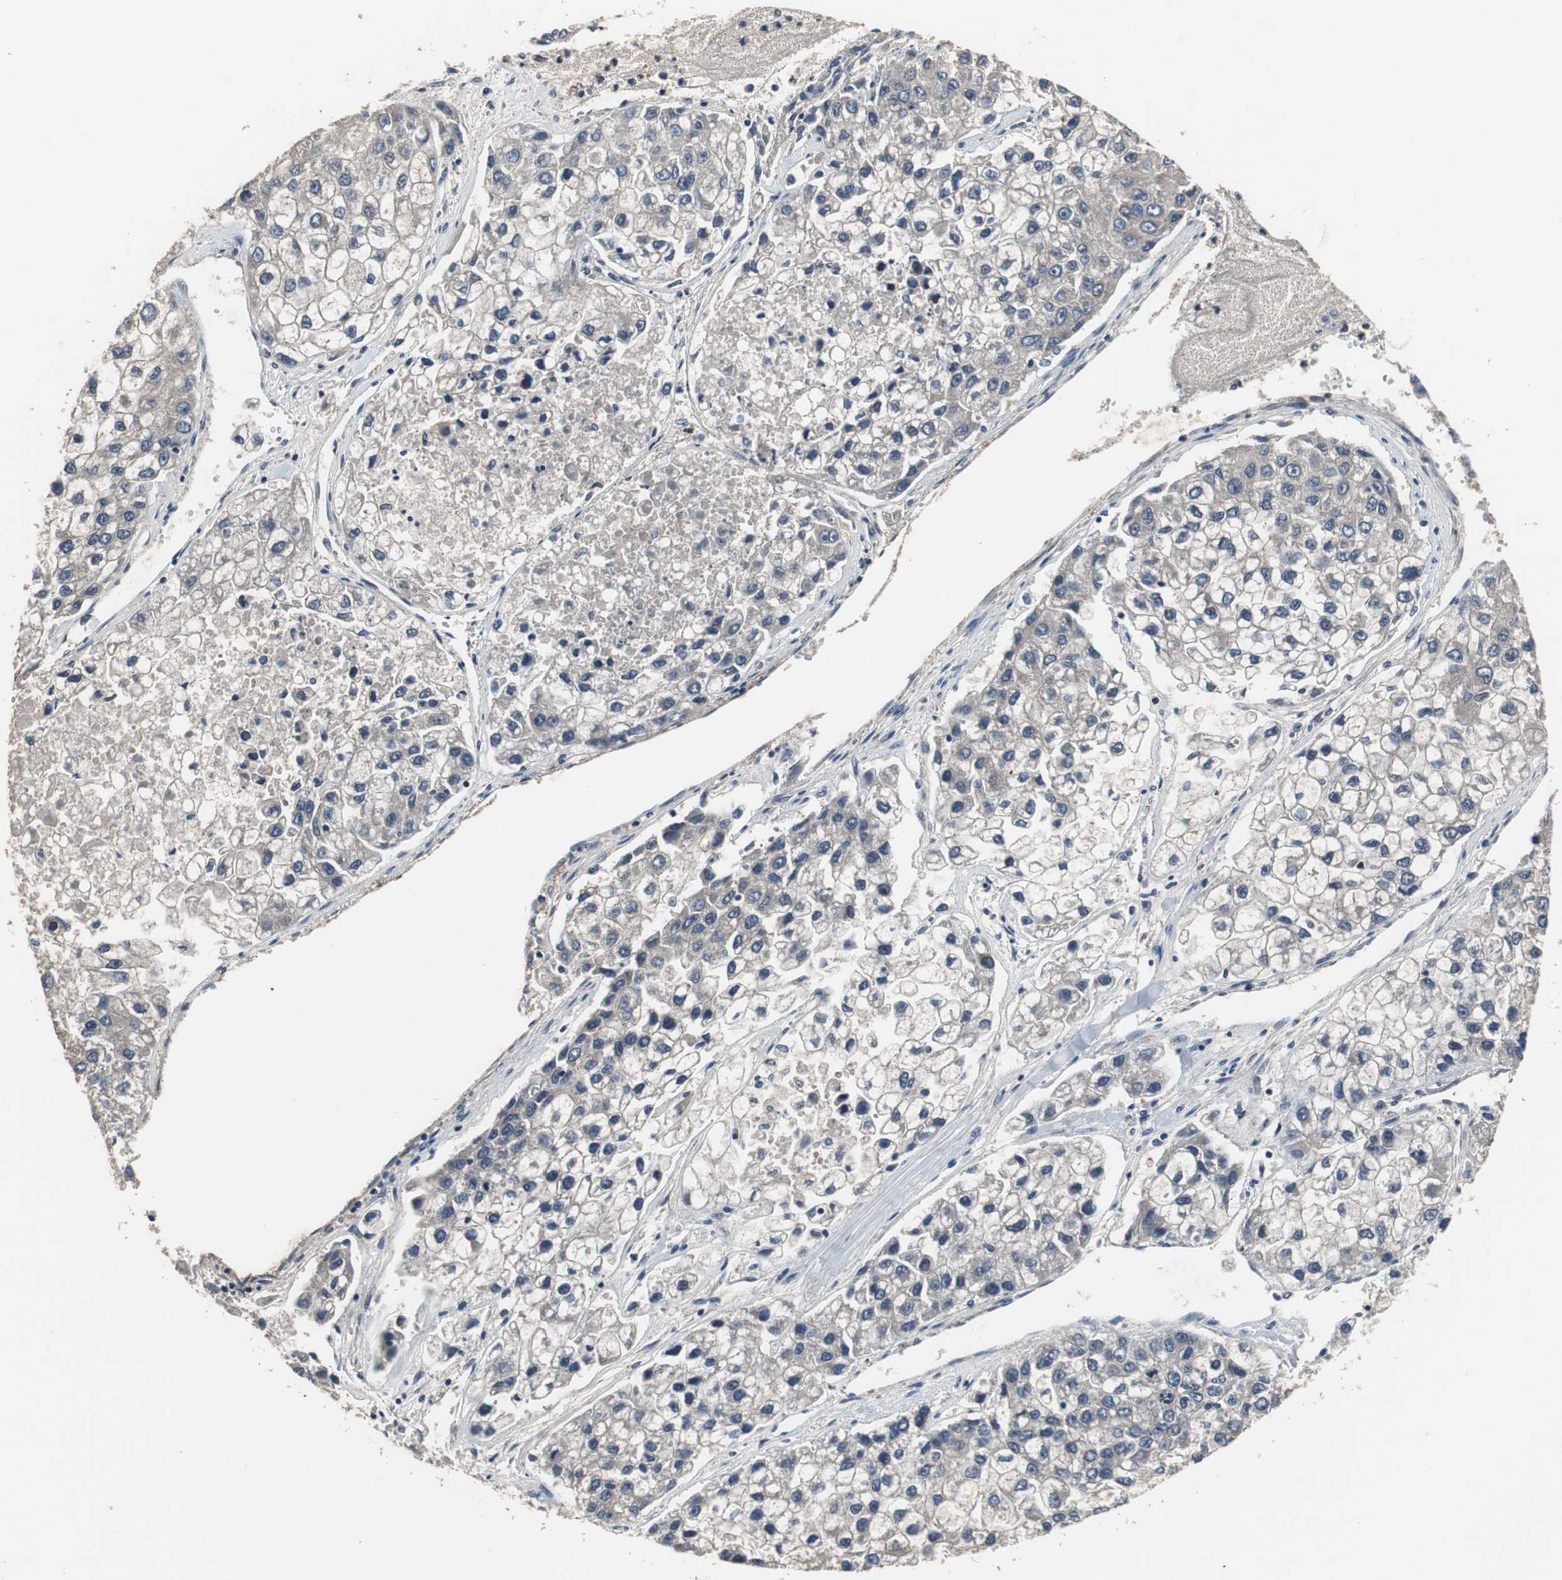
{"staining": {"intensity": "weak", "quantity": "25%-75%", "location": "cytoplasmic/membranous"}, "tissue": "liver cancer", "cell_type": "Tumor cells", "image_type": "cancer", "snomed": [{"axis": "morphology", "description": "Carcinoma, Hepatocellular, NOS"}, {"axis": "topography", "description": "Liver"}], "caption": "A histopathology image of hepatocellular carcinoma (liver) stained for a protein exhibits weak cytoplasmic/membranous brown staining in tumor cells. (DAB (3,3'-diaminobenzidine) IHC with brightfield microscopy, high magnification).", "gene": "PAK1", "patient": {"sex": "female", "age": 66}}